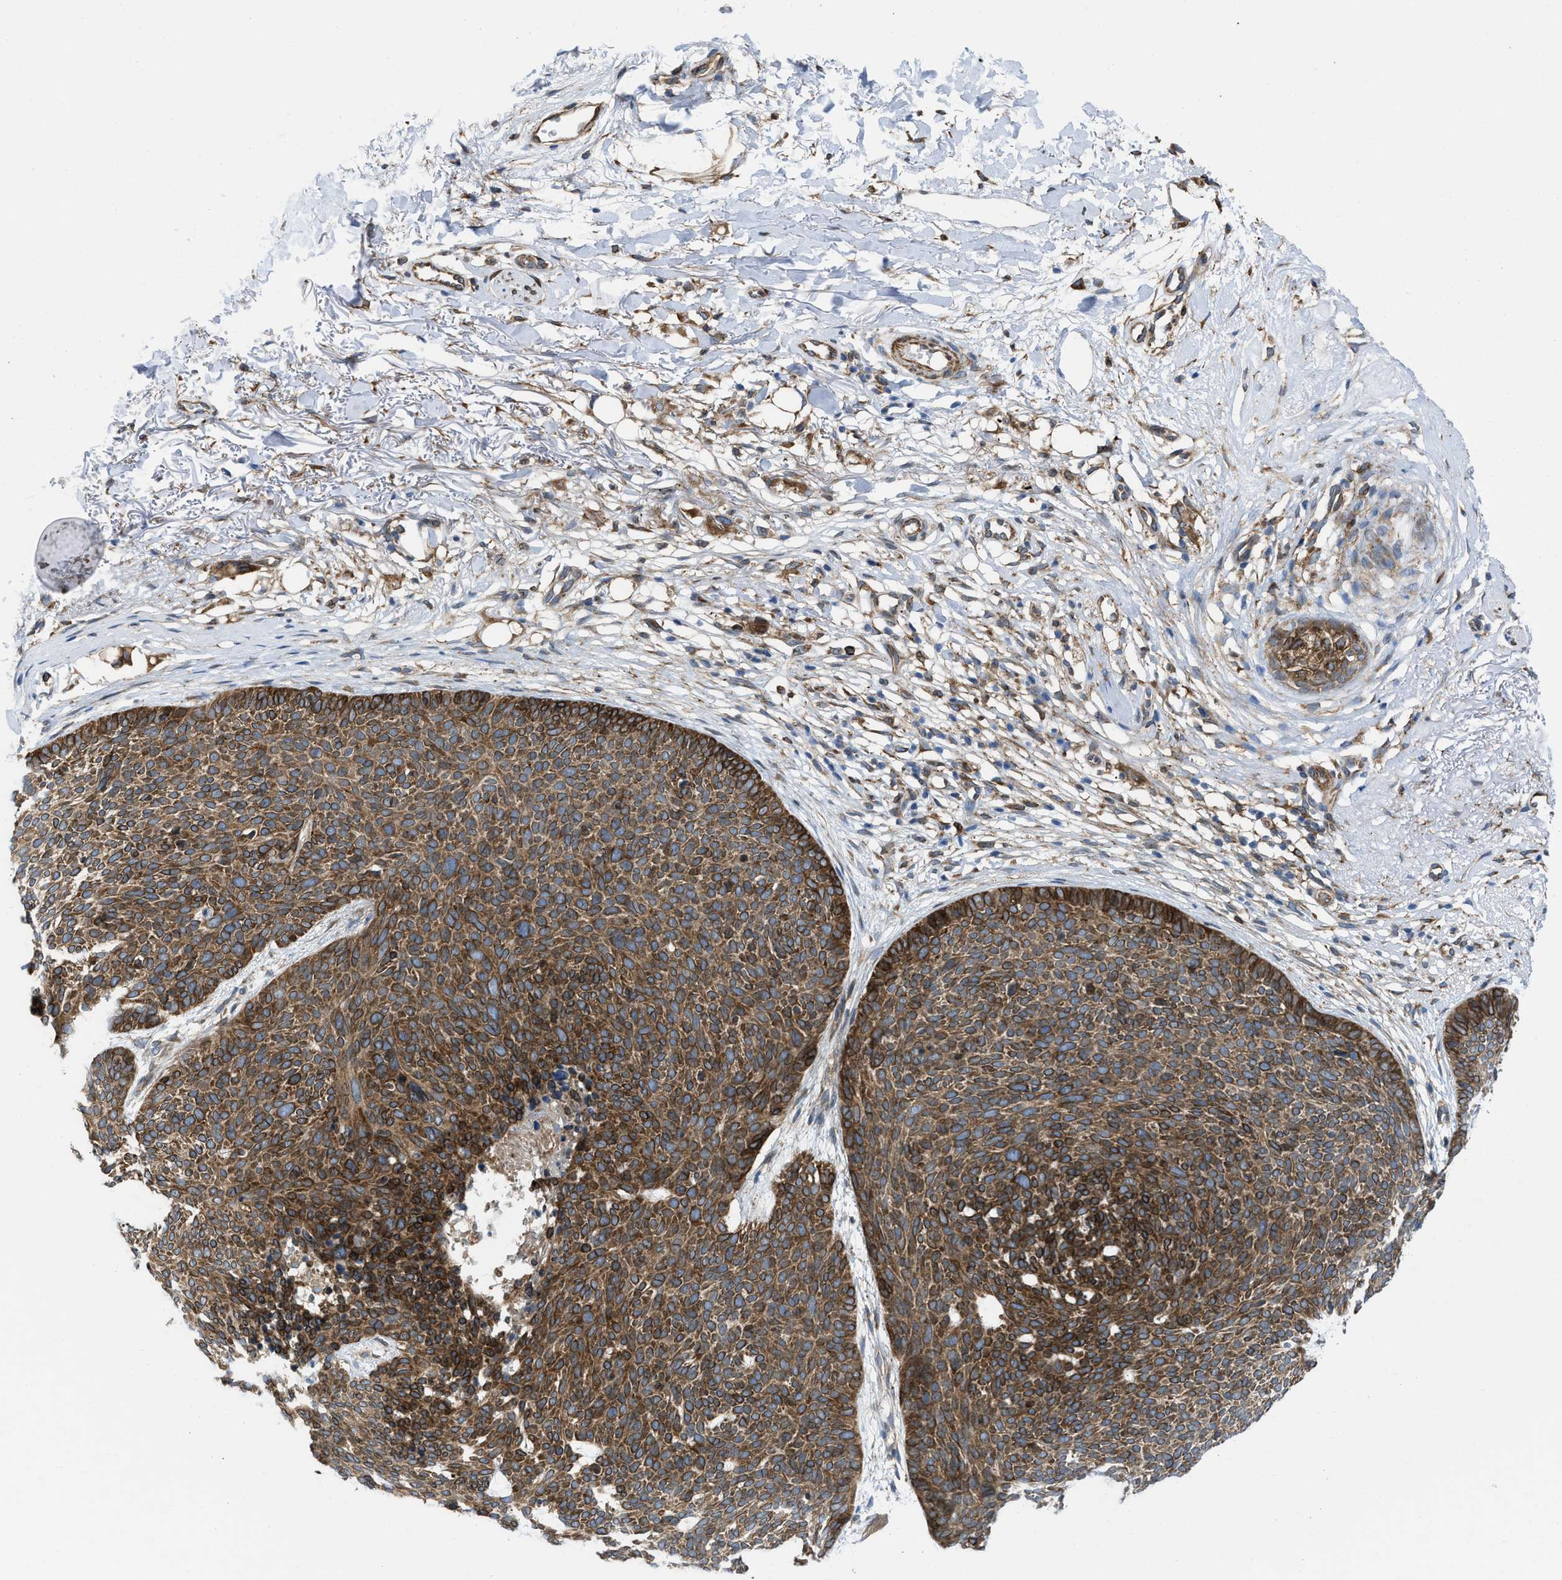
{"staining": {"intensity": "strong", "quantity": ">75%", "location": "cytoplasmic/membranous"}, "tissue": "skin cancer", "cell_type": "Tumor cells", "image_type": "cancer", "snomed": [{"axis": "morphology", "description": "Normal tissue, NOS"}, {"axis": "morphology", "description": "Basal cell carcinoma"}, {"axis": "topography", "description": "Skin"}], "caption": "Immunohistochemical staining of skin cancer (basal cell carcinoma) demonstrates high levels of strong cytoplasmic/membranous expression in about >75% of tumor cells.", "gene": "ERLIN2", "patient": {"sex": "female", "age": 70}}